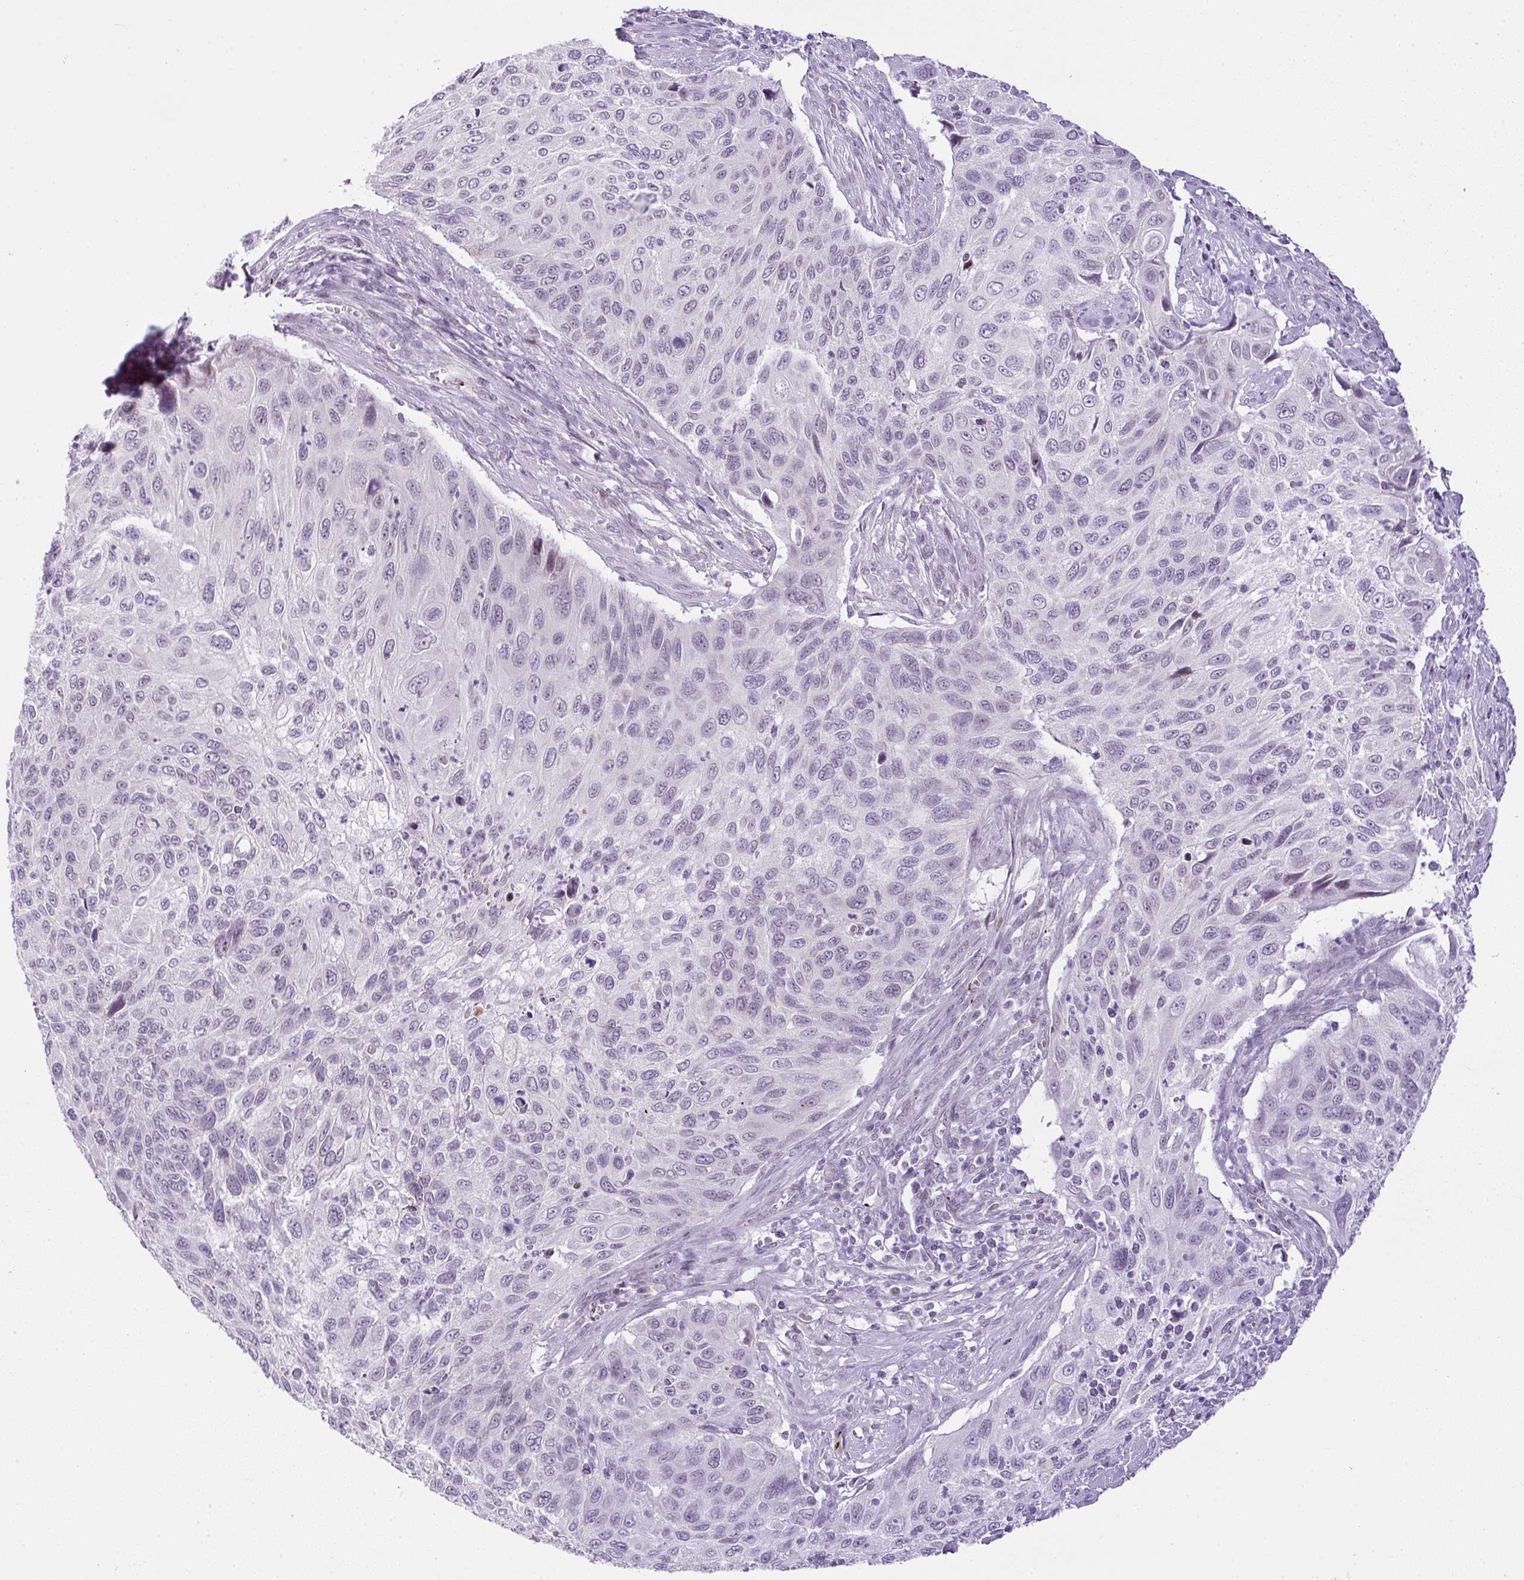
{"staining": {"intensity": "negative", "quantity": "none", "location": "none"}, "tissue": "cervical cancer", "cell_type": "Tumor cells", "image_type": "cancer", "snomed": [{"axis": "morphology", "description": "Squamous cell carcinoma, NOS"}, {"axis": "topography", "description": "Cervix"}], "caption": "Immunohistochemistry image of human cervical squamous cell carcinoma stained for a protein (brown), which reveals no positivity in tumor cells.", "gene": "CMTM5", "patient": {"sex": "female", "age": 70}}